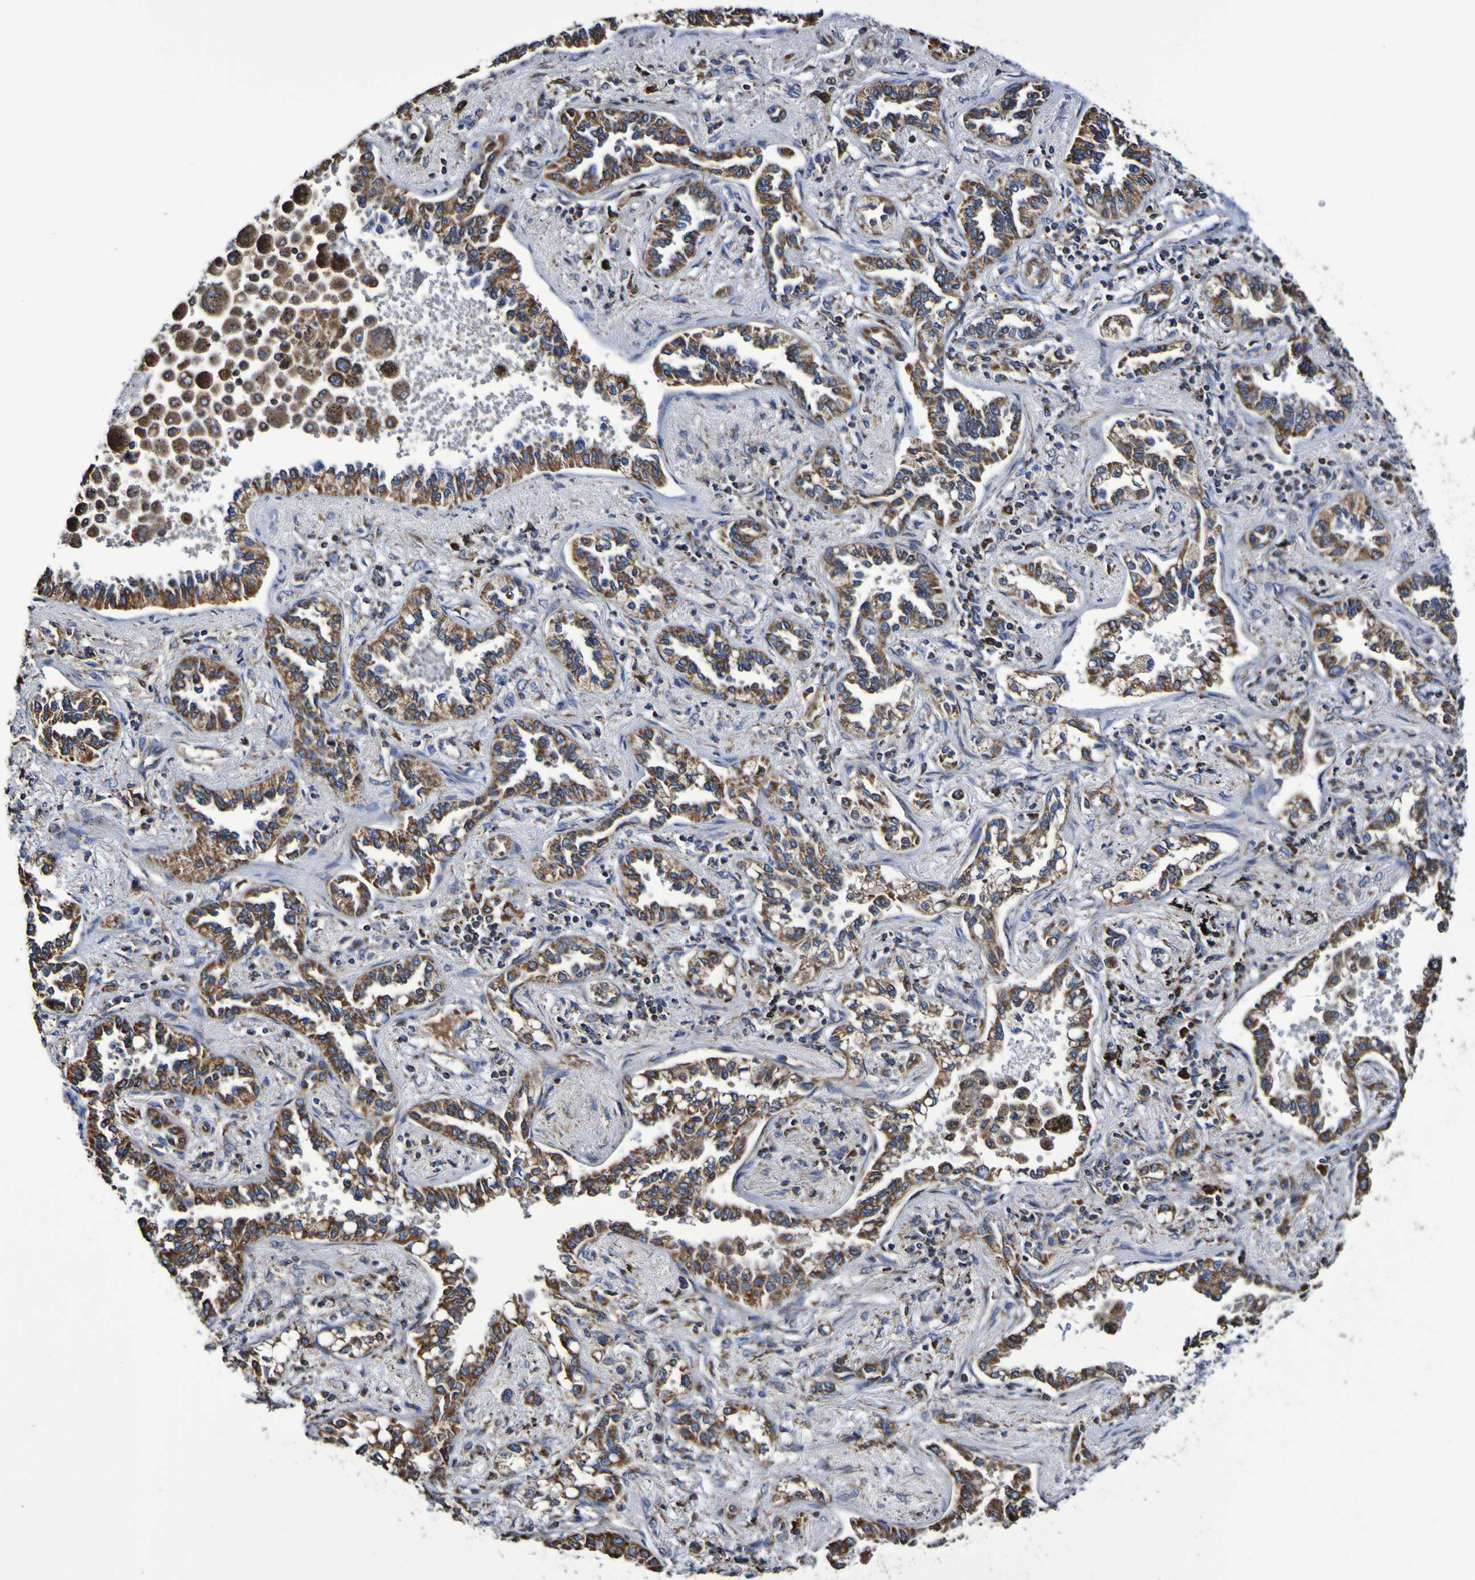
{"staining": {"intensity": "moderate", "quantity": ">75%", "location": "cytoplasmic/membranous"}, "tissue": "lung cancer", "cell_type": "Tumor cells", "image_type": "cancer", "snomed": [{"axis": "morphology", "description": "Normal tissue, NOS"}, {"axis": "morphology", "description": "Adenocarcinoma, NOS"}, {"axis": "topography", "description": "Lung"}], "caption": "IHC image of human adenocarcinoma (lung) stained for a protein (brown), which shows medium levels of moderate cytoplasmic/membranous positivity in about >75% of tumor cells.", "gene": "IL18R1", "patient": {"sex": "male", "age": 59}}